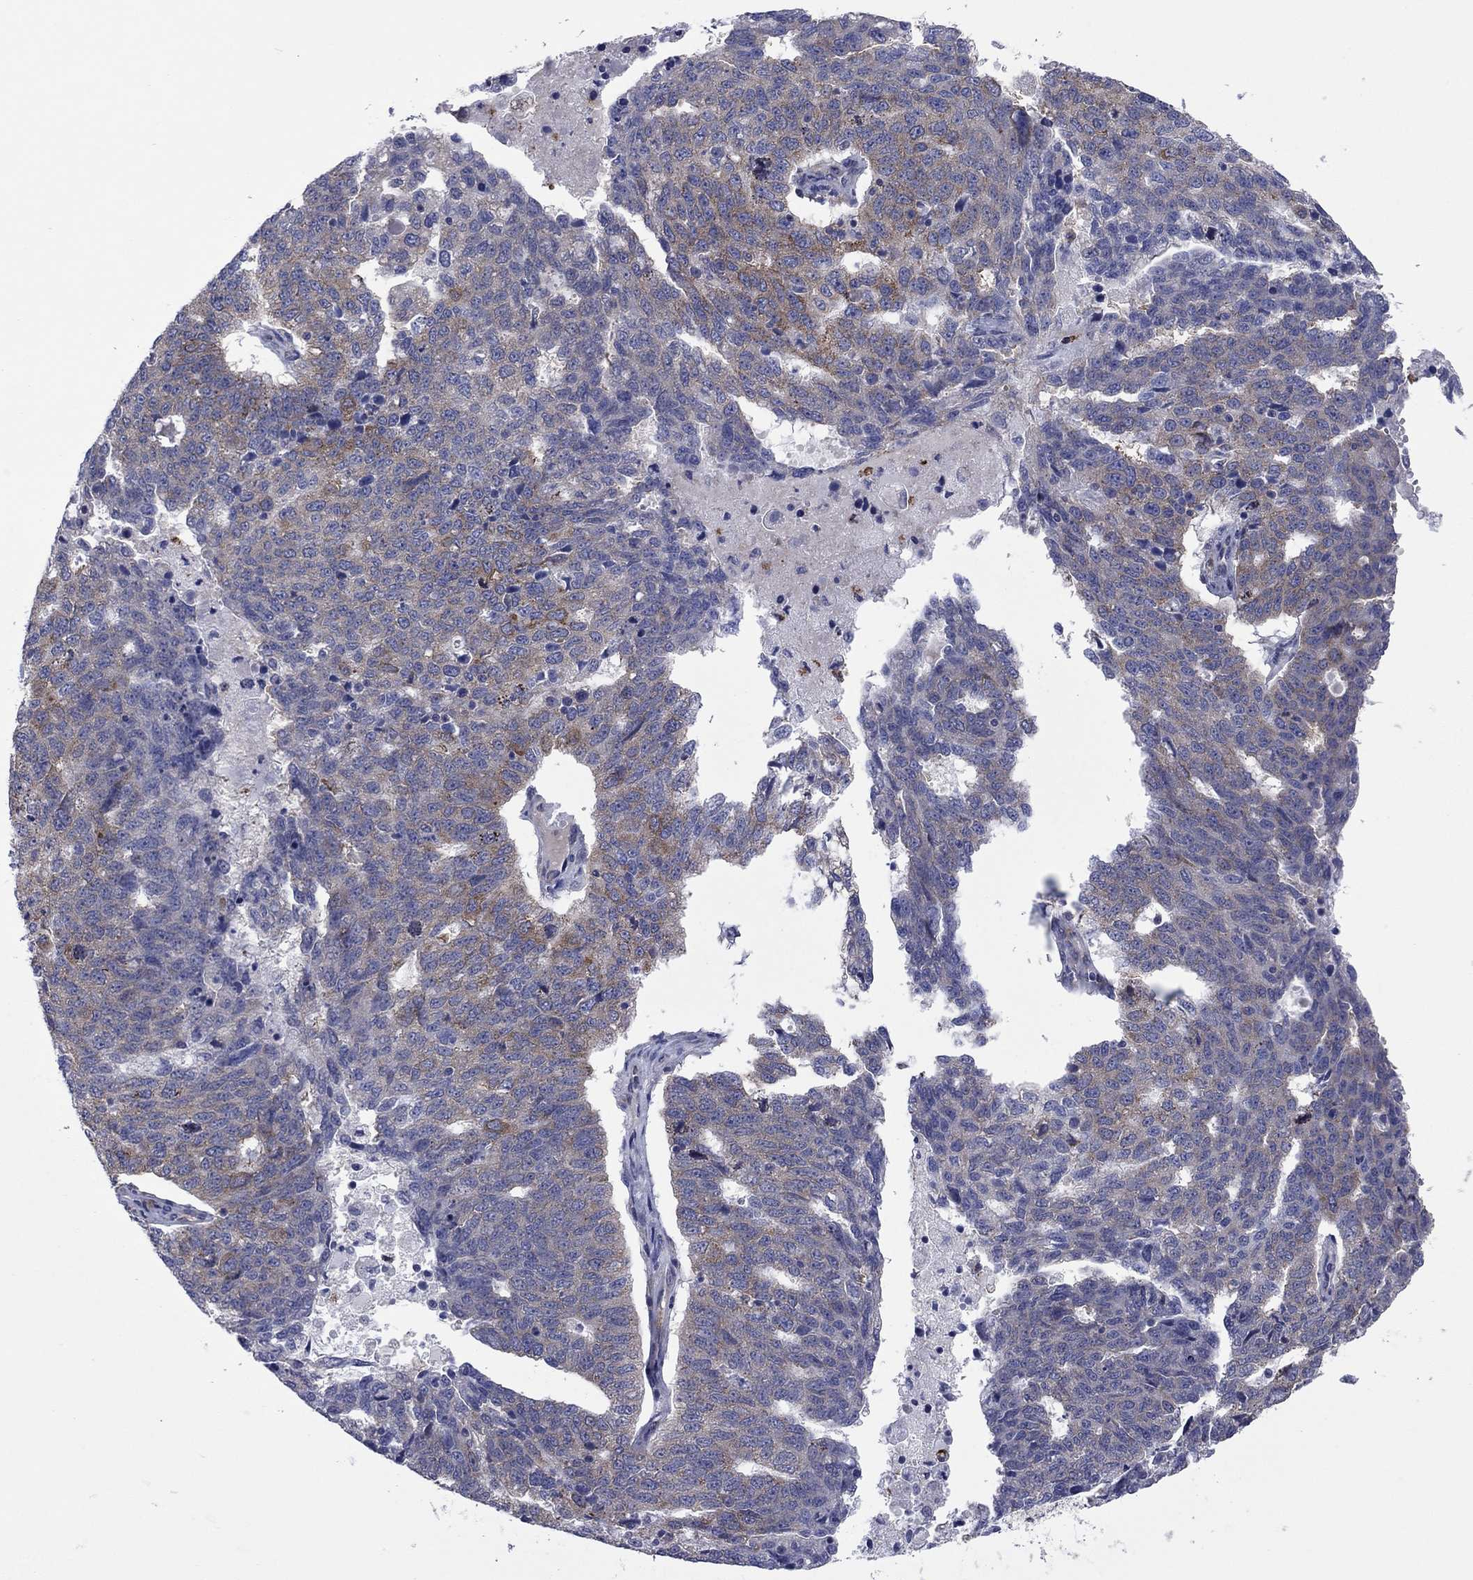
{"staining": {"intensity": "moderate", "quantity": "<25%", "location": "cytoplasmic/membranous"}, "tissue": "ovarian cancer", "cell_type": "Tumor cells", "image_type": "cancer", "snomed": [{"axis": "morphology", "description": "Cystadenocarcinoma, serous, NOS"}, {"axis": "topography", "description": "Ovary"}], "caption": "Human ovarian cancer stained with a brown dye displays moderate cytoplasmic/membranous positive expression in about <25% of tumor cells.", "gene": "GPR155", "patient": {"sex": "female", "age": 71}}